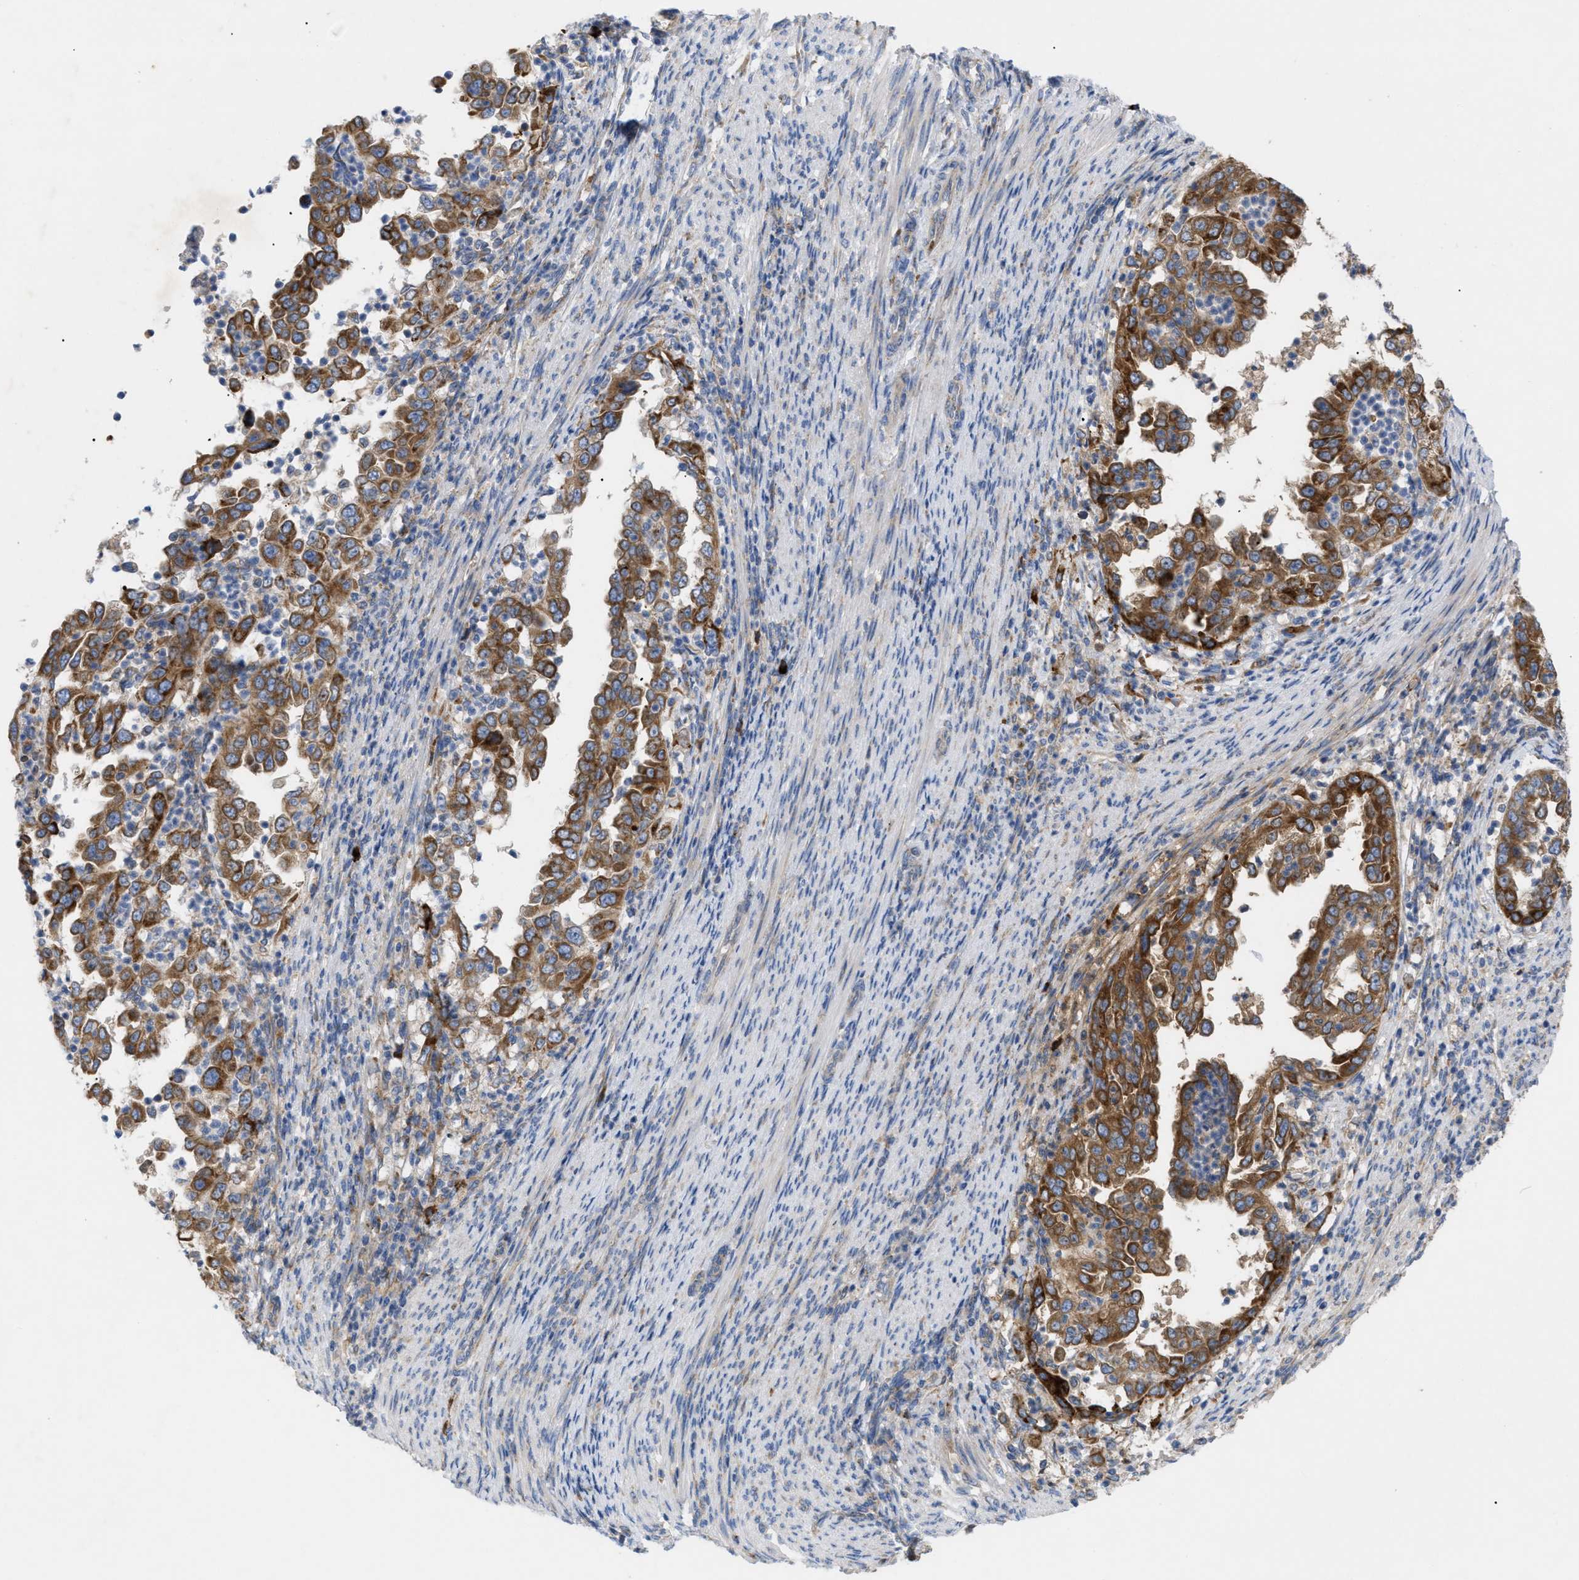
{"staining": {"intensity": "moderate", "quantity": ">75%", "location": "cytoplasmic/membranous"}, "tissue": "endometrial cancer", "cell_type": "Tumor cells", "image_type": "cancer", "snomed": [{"axis": "morphology", "description": "Adenocarcinoma, NOS"}, {"axis": "topography", "description": "Endometrium"}], "caption": "IHC of human endometrial cancer displays medium levels of moderate cytoplasmic/membranous expression in approximately >75% of tumor cells. The staining was performed using DAB (3,3'-diaminobenzidine), with brown indicating positive protein expression. Nuclei are stained blue with hematoxylin.", "gene": "SLC50A1", "patient": {"sex": "female", "age": 85}}